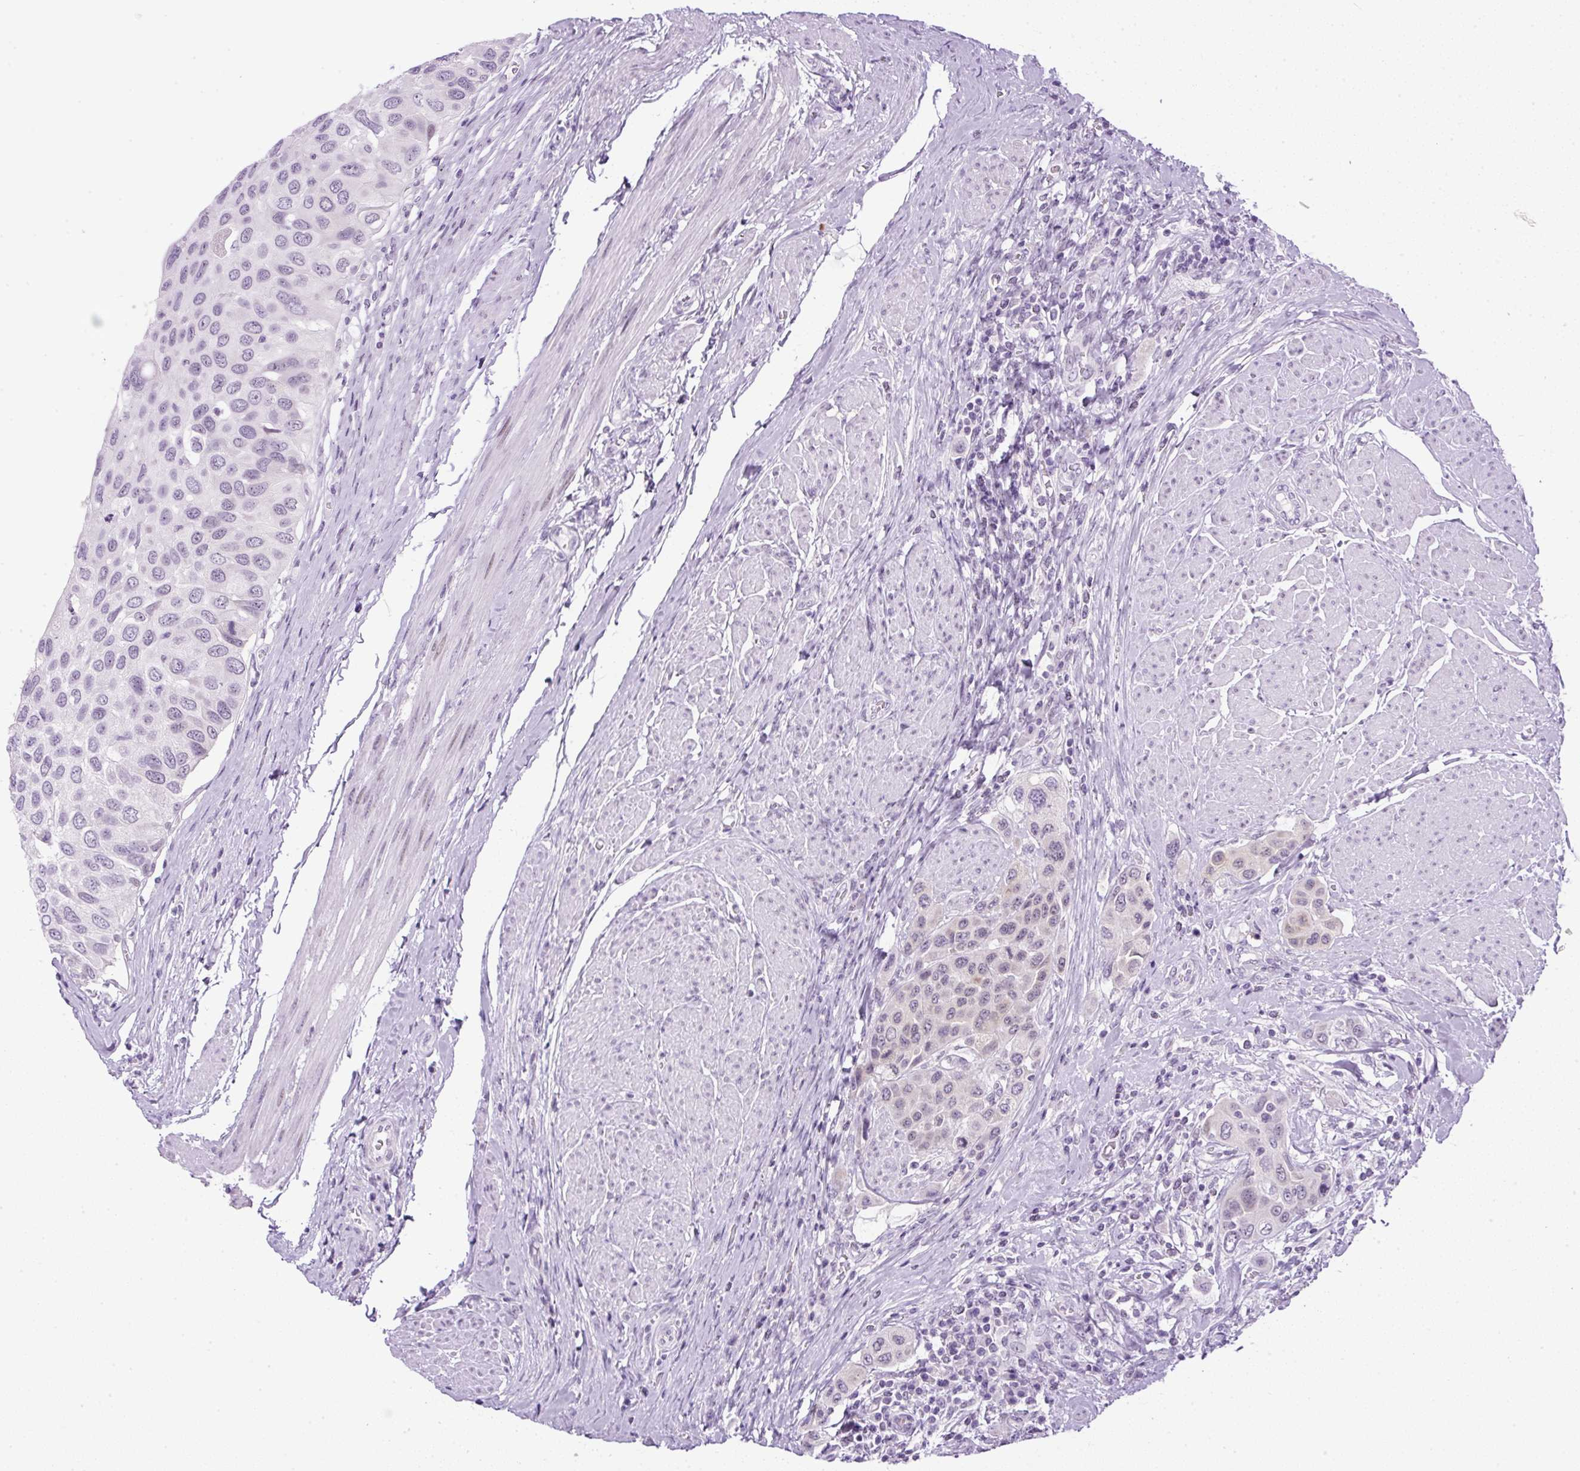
{"staining": {"intensity": "negative", "quantity": "none", "location": "none"}, "tissue": "urothelial cancer", "cell_type": "Tumor cells", "image_type": "cancer", "snomed": [{"axis": "morphology", "description": "Urothelial carcinoma, High grade"}, {"axis": "topography", "description": "Urinary bladder"}], "caption": "High-grade urothelial carcinoma was stained to show a protein in brown. There is no significant expression in tumor cells. (Stains: DAB (3,3'-diaminobenzidine) IHC with hematoxylin counter stain, Microscopy: brightfield microscopy at high magnification).", "gene": "RHBDD2", "patient": {"sex": "male", "age": 50}}